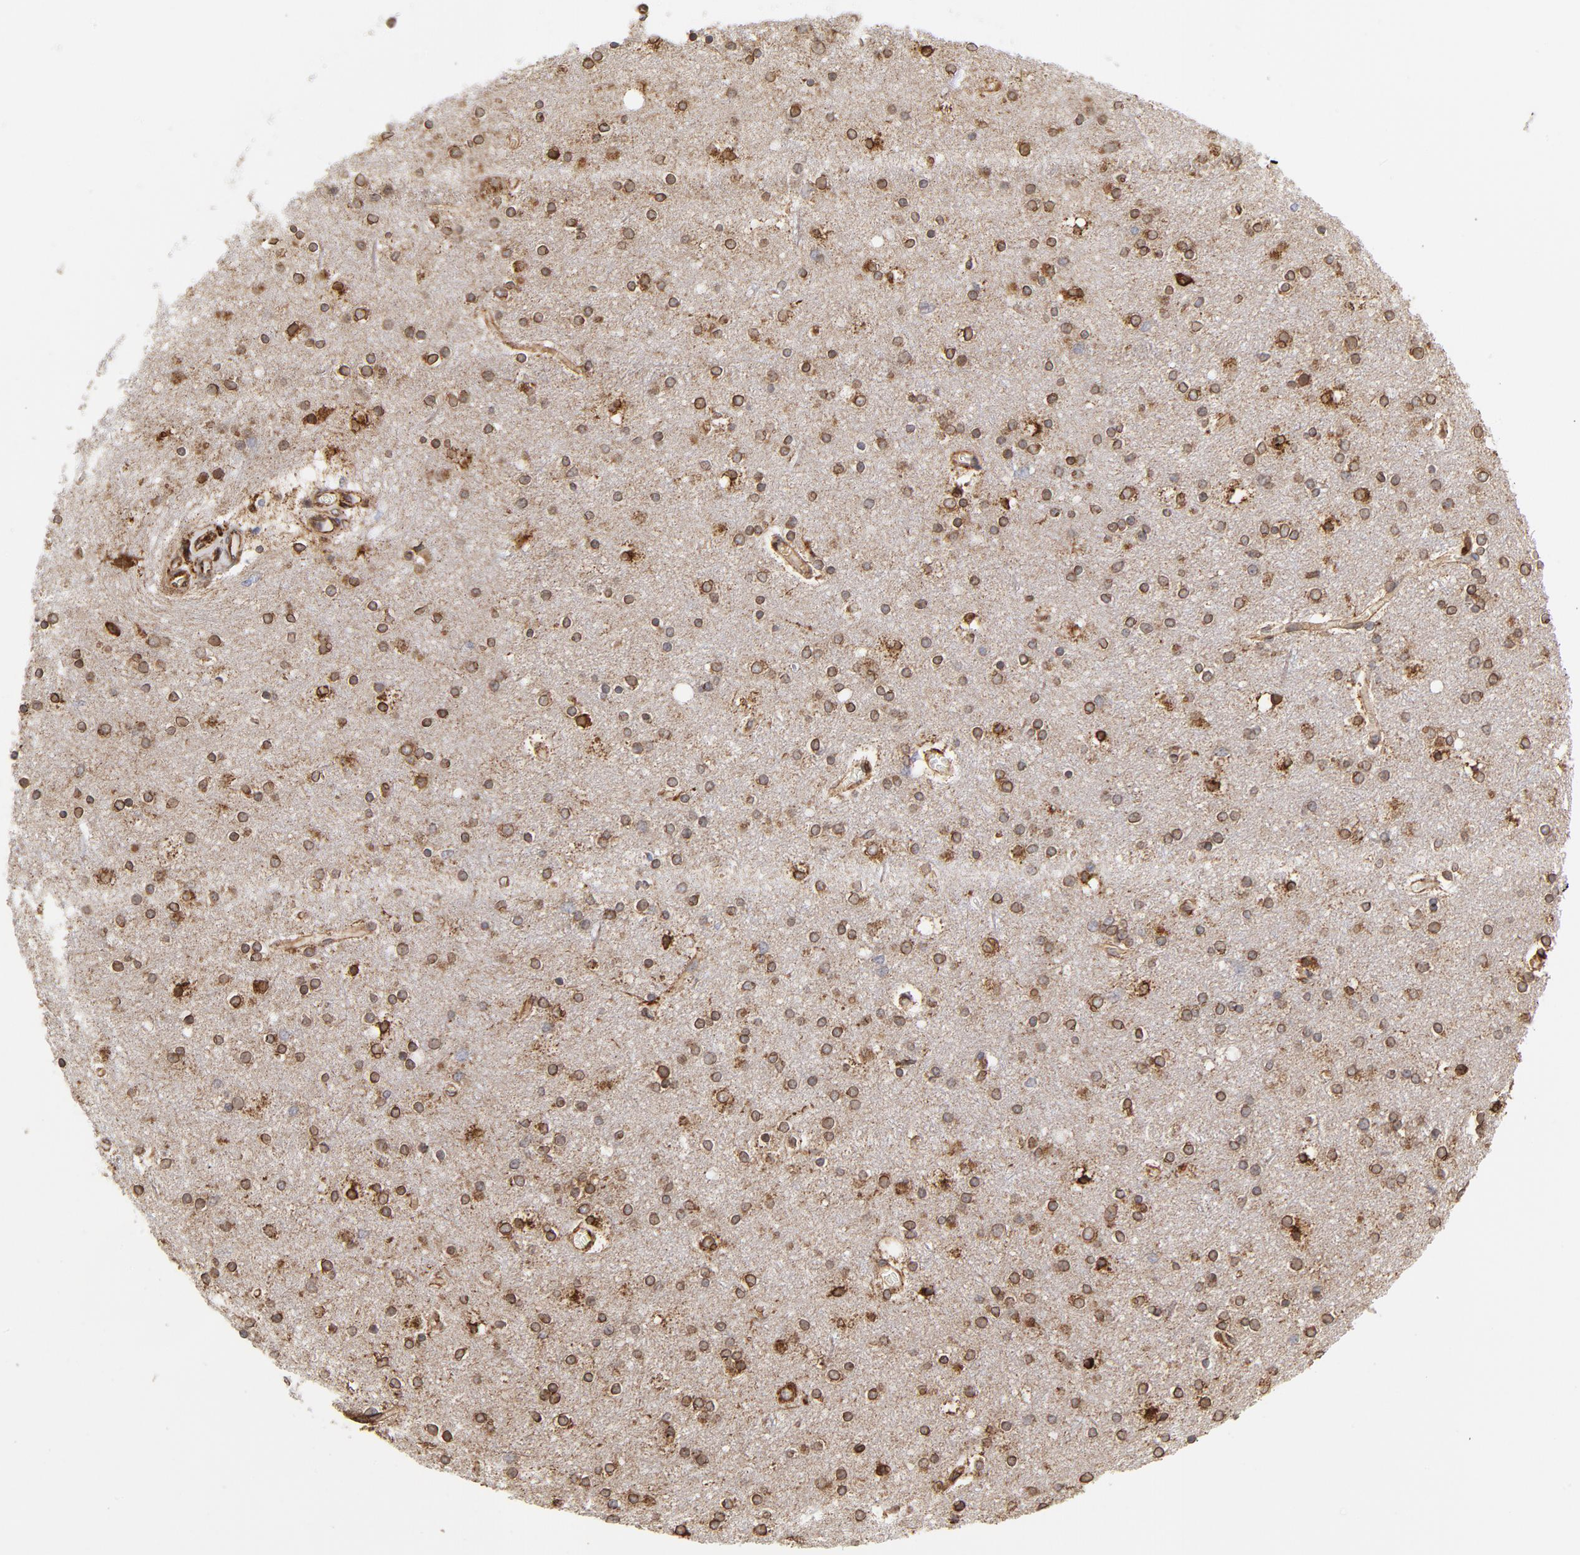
{"staining": {"intensity": "moderate", "quantity": ">75%", "location": "cytoplasmic/membranous"}, "tissue": "cerebral cortex", "cell_type": "Endothelial cells", "image_type": "normal", "snomed": [{"axis": "morphology", "description": "Normal tissue, NOS"}, {"axis": "topography", "description": "Cerebral cortex"}], "caption": "The immunohistochemical stain labels moderate cytoplasmic/membranous expression in endothelial cells of unremarkable cerebral cortex.", "gene": "CANX", "patient": {"sex": "female", "age": 54}}